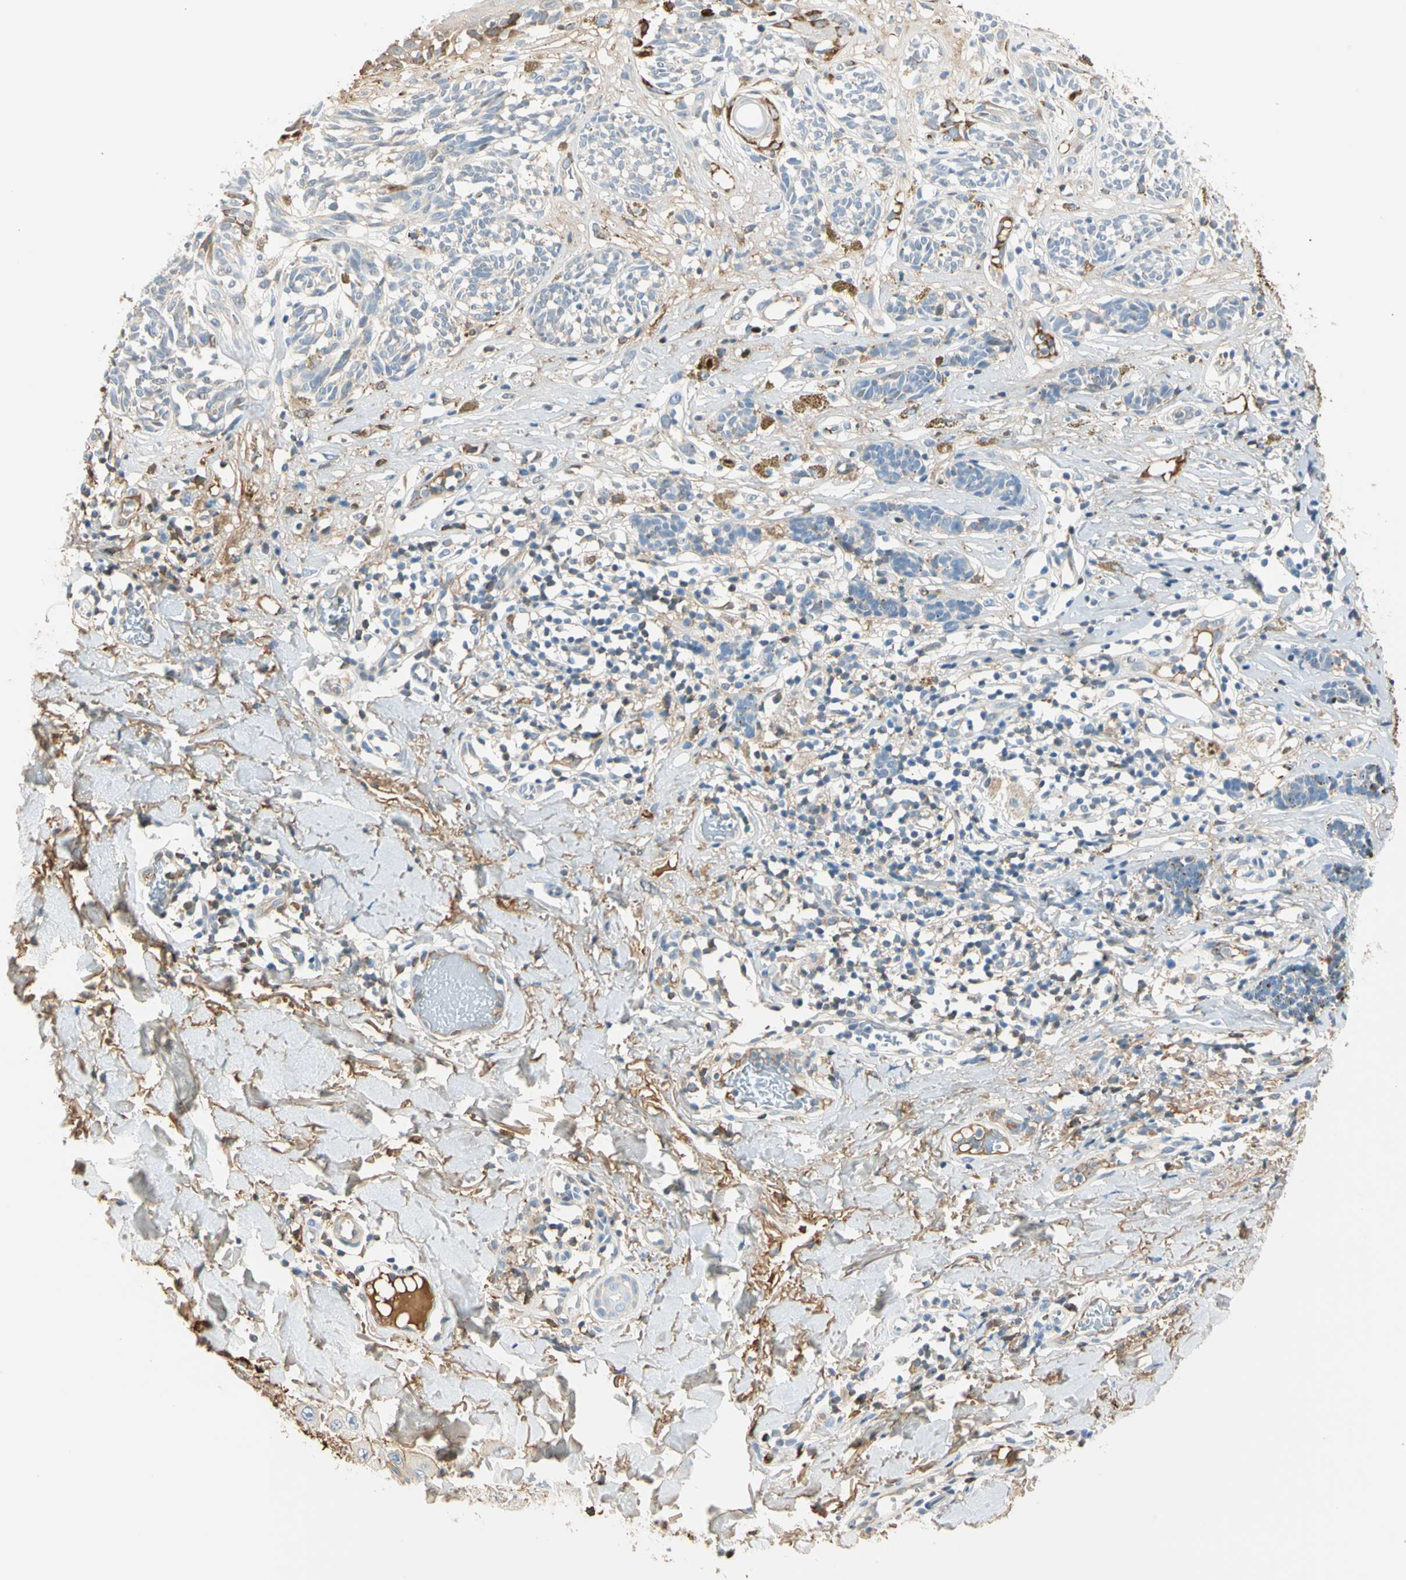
{"staining": {"intensity": "weak", "quantity": "25%-75%", "location": "cytoplasmic/membranous"}, "tissue": "melanoma", "cell_type": "Tumor cells", "image_type": "cancer", "snomed": [{"axis": "morphology", "description": "Malignant melanoma, NOS"}, {"axis": "topography", "description": "Skin"}], "caption": "Immunohistochemical staining of human melanoma demonstrates low levels of weak cytoplasmic/membranous protein expression in about 25%-75% of tumor cells.", "gene": "LAMB3", "patient": {"sex": "male", "age": 64}}